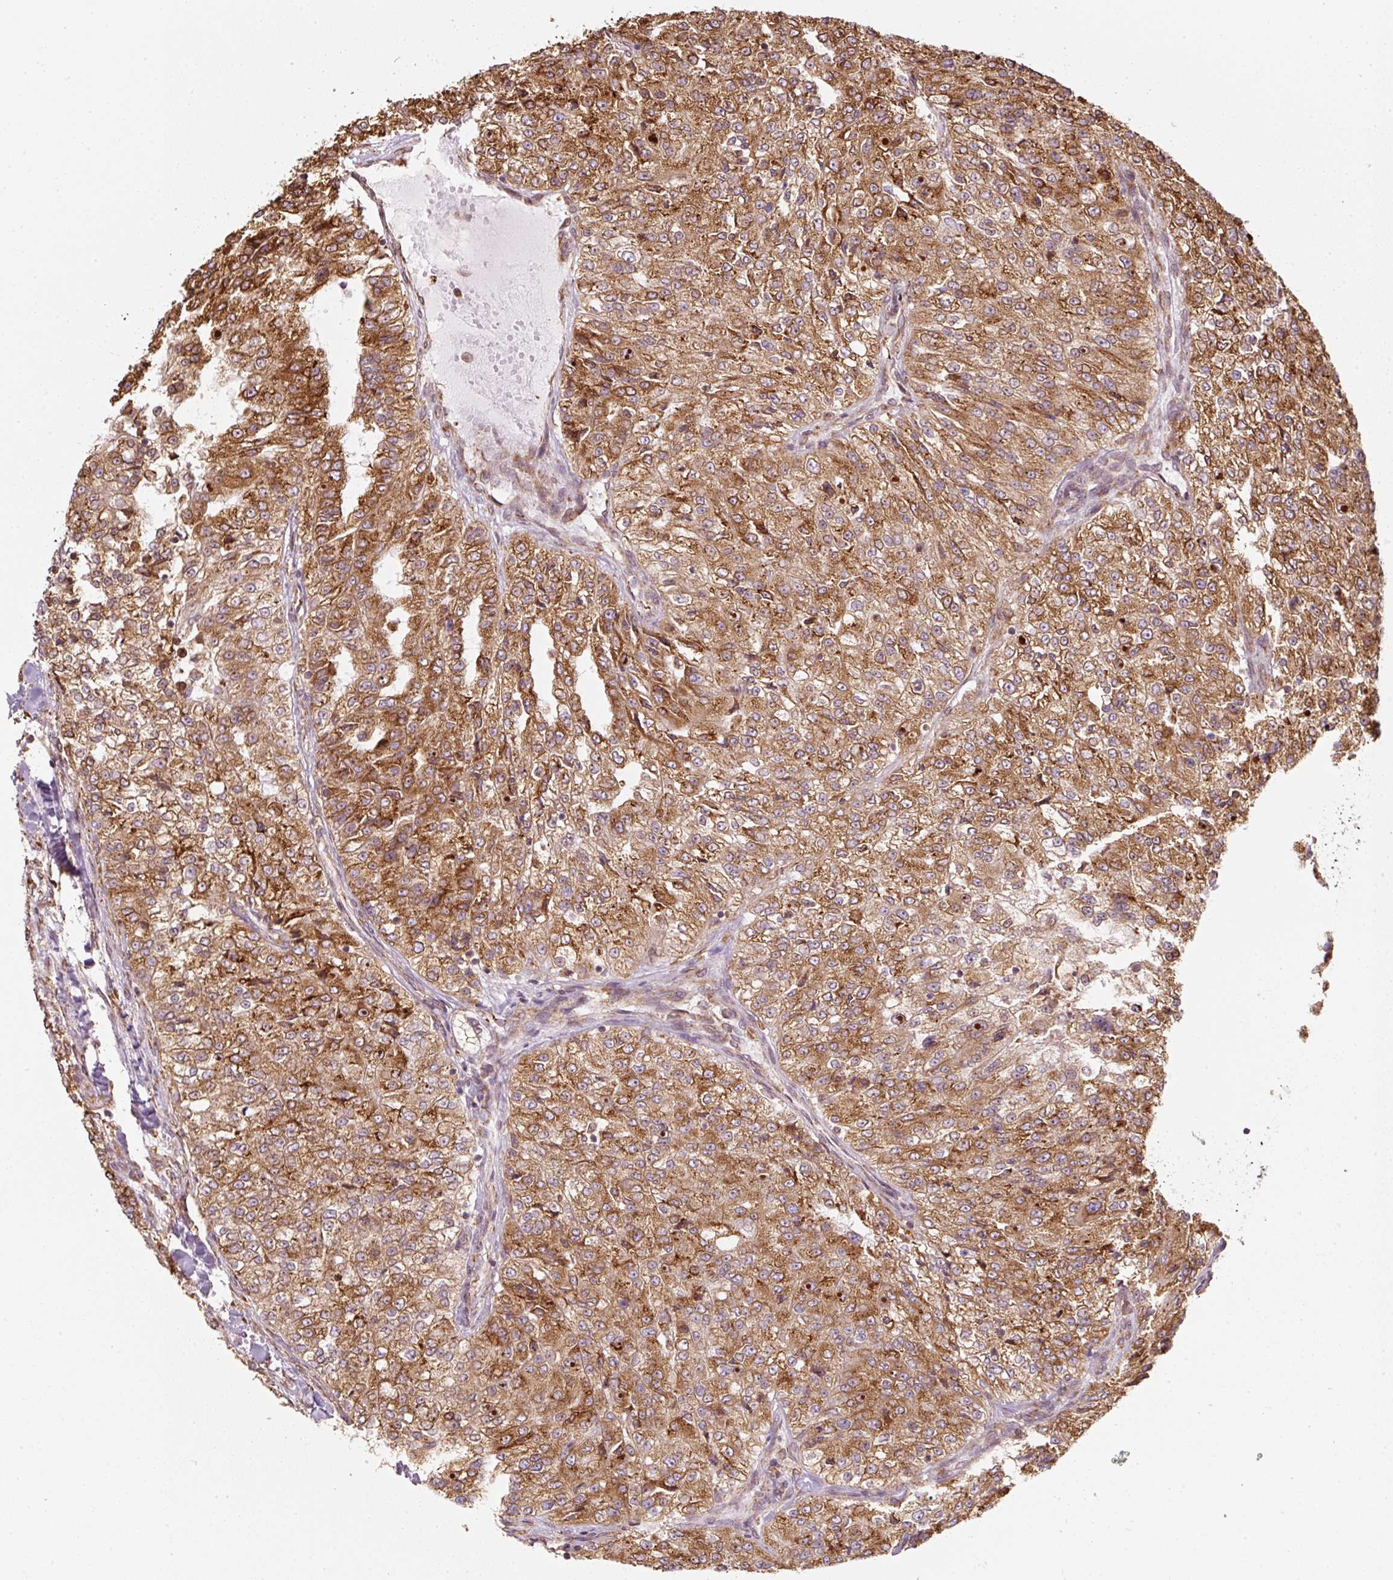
{"staining": {"intensity": "strong", "quantity": ">75%", "location": "cytoplasmic/membranous"}, "tissue": "renal cancer", "cell_type": "Tumor cells", "image_type": "cancer", "snomed": [{"axis": "morphology", "description": "Adenocarcinoma, NOS"}, {"axis": "topography", "description": "Kidney"}], "caption": "A photomicrograph showing strong cytoplasmic/membranous staining in about >75% of tumor cells in renal cancer, as visualized by brown immunohistochemical staining.", "gene": "PRKCSH", "patient": {"sex": "female", "age": 63}}